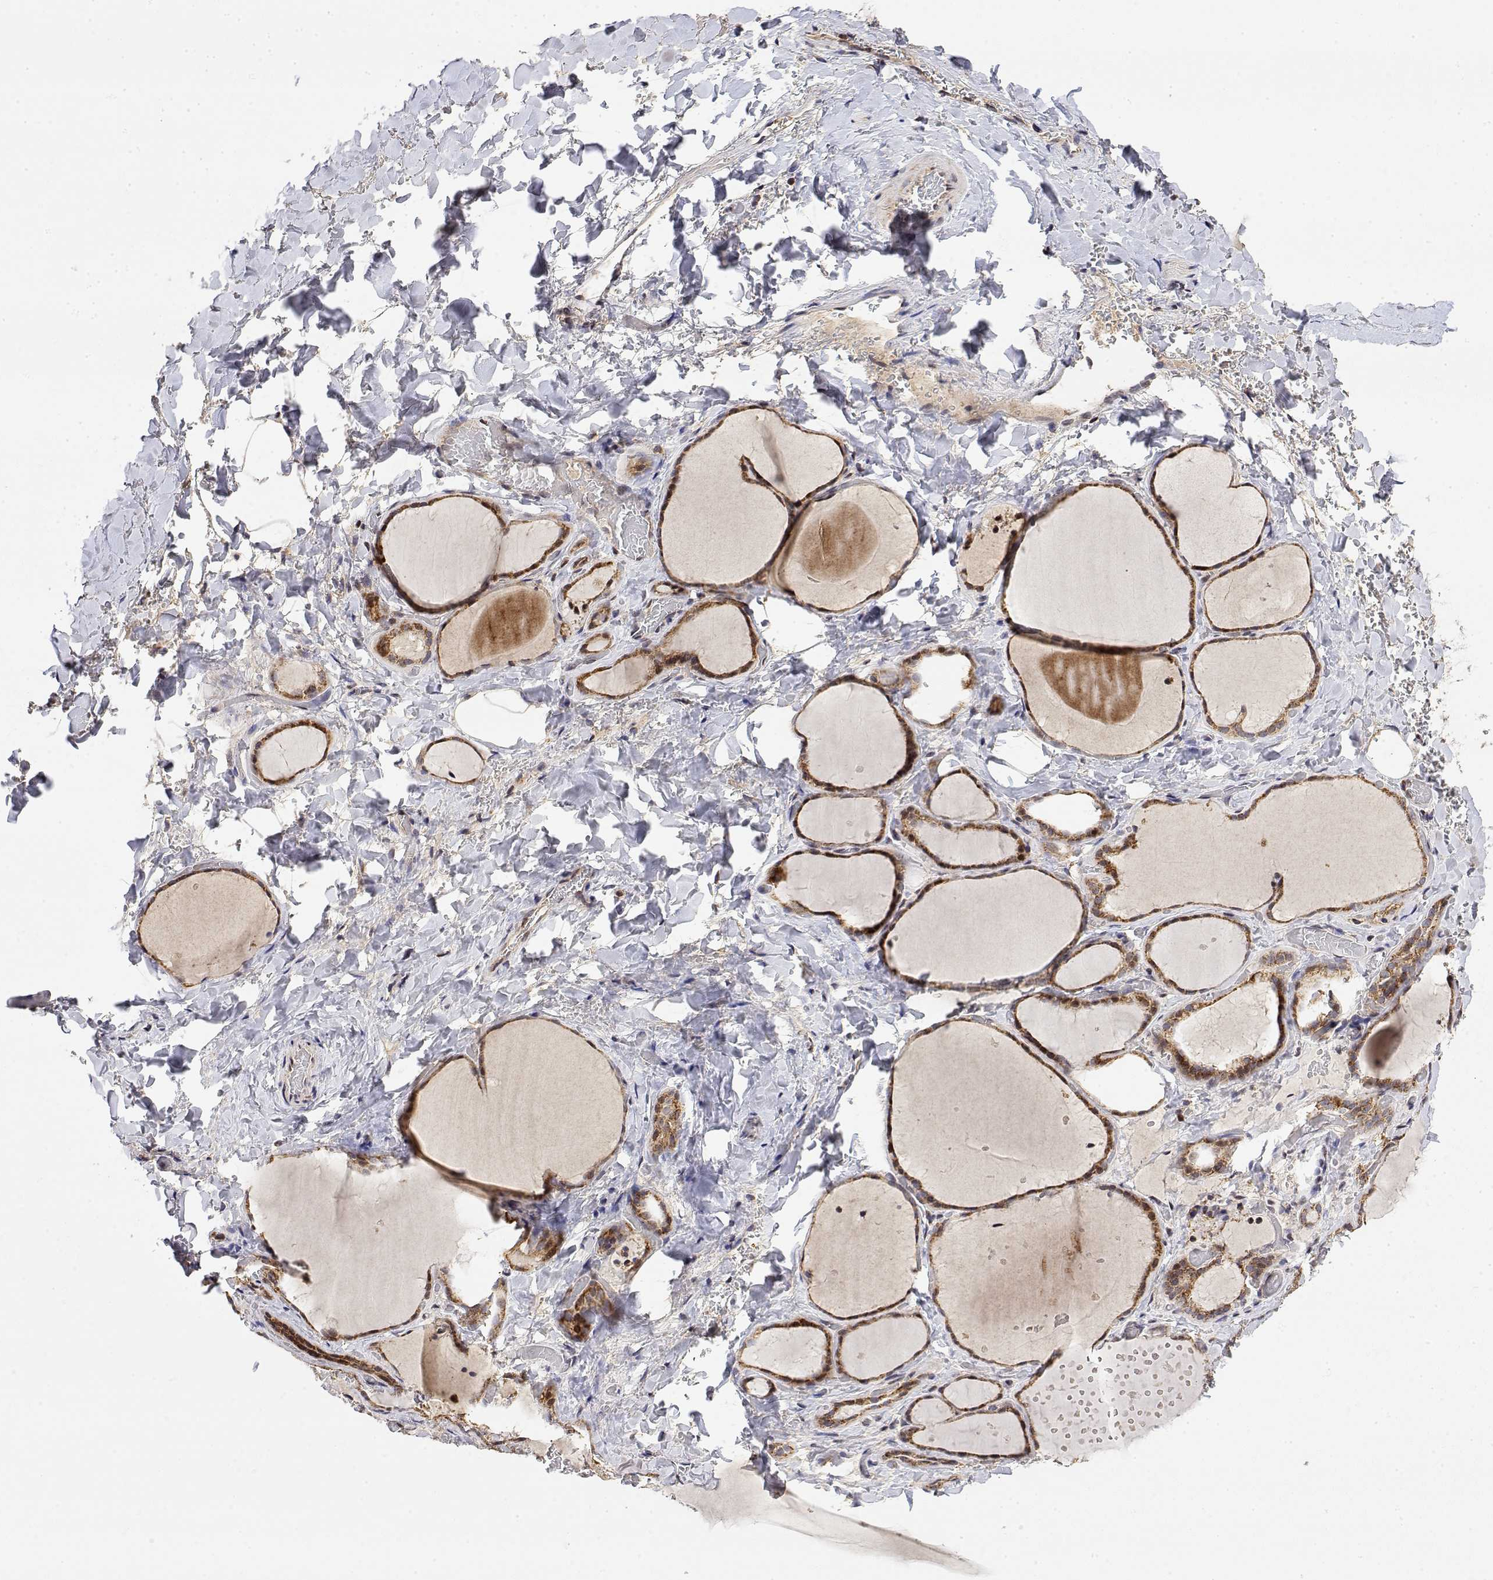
{"staining": {"intensity": "strong", "quantity": "25%-75%", "location": "cytoplasmic/membranous"}, "tissue": "thyroid gland", "cell_type": "Glandular cells", "image_type": "normal", "snomed": [{"axis": "morphology", "description": "Normal tissue, NOS"}, {"axis": "topography", "description": "Thyroid gland"}], "caption": "Protein staining displays strong cytoplasmic/membranous staining in approximately 25%-75% of glandular cells in normal thyroid gland. (Brightfield microscopy of DAB IHC at high magnification).", "gene": "GADD45GIP1", "patient": {"sex": "female", "age": 36}}